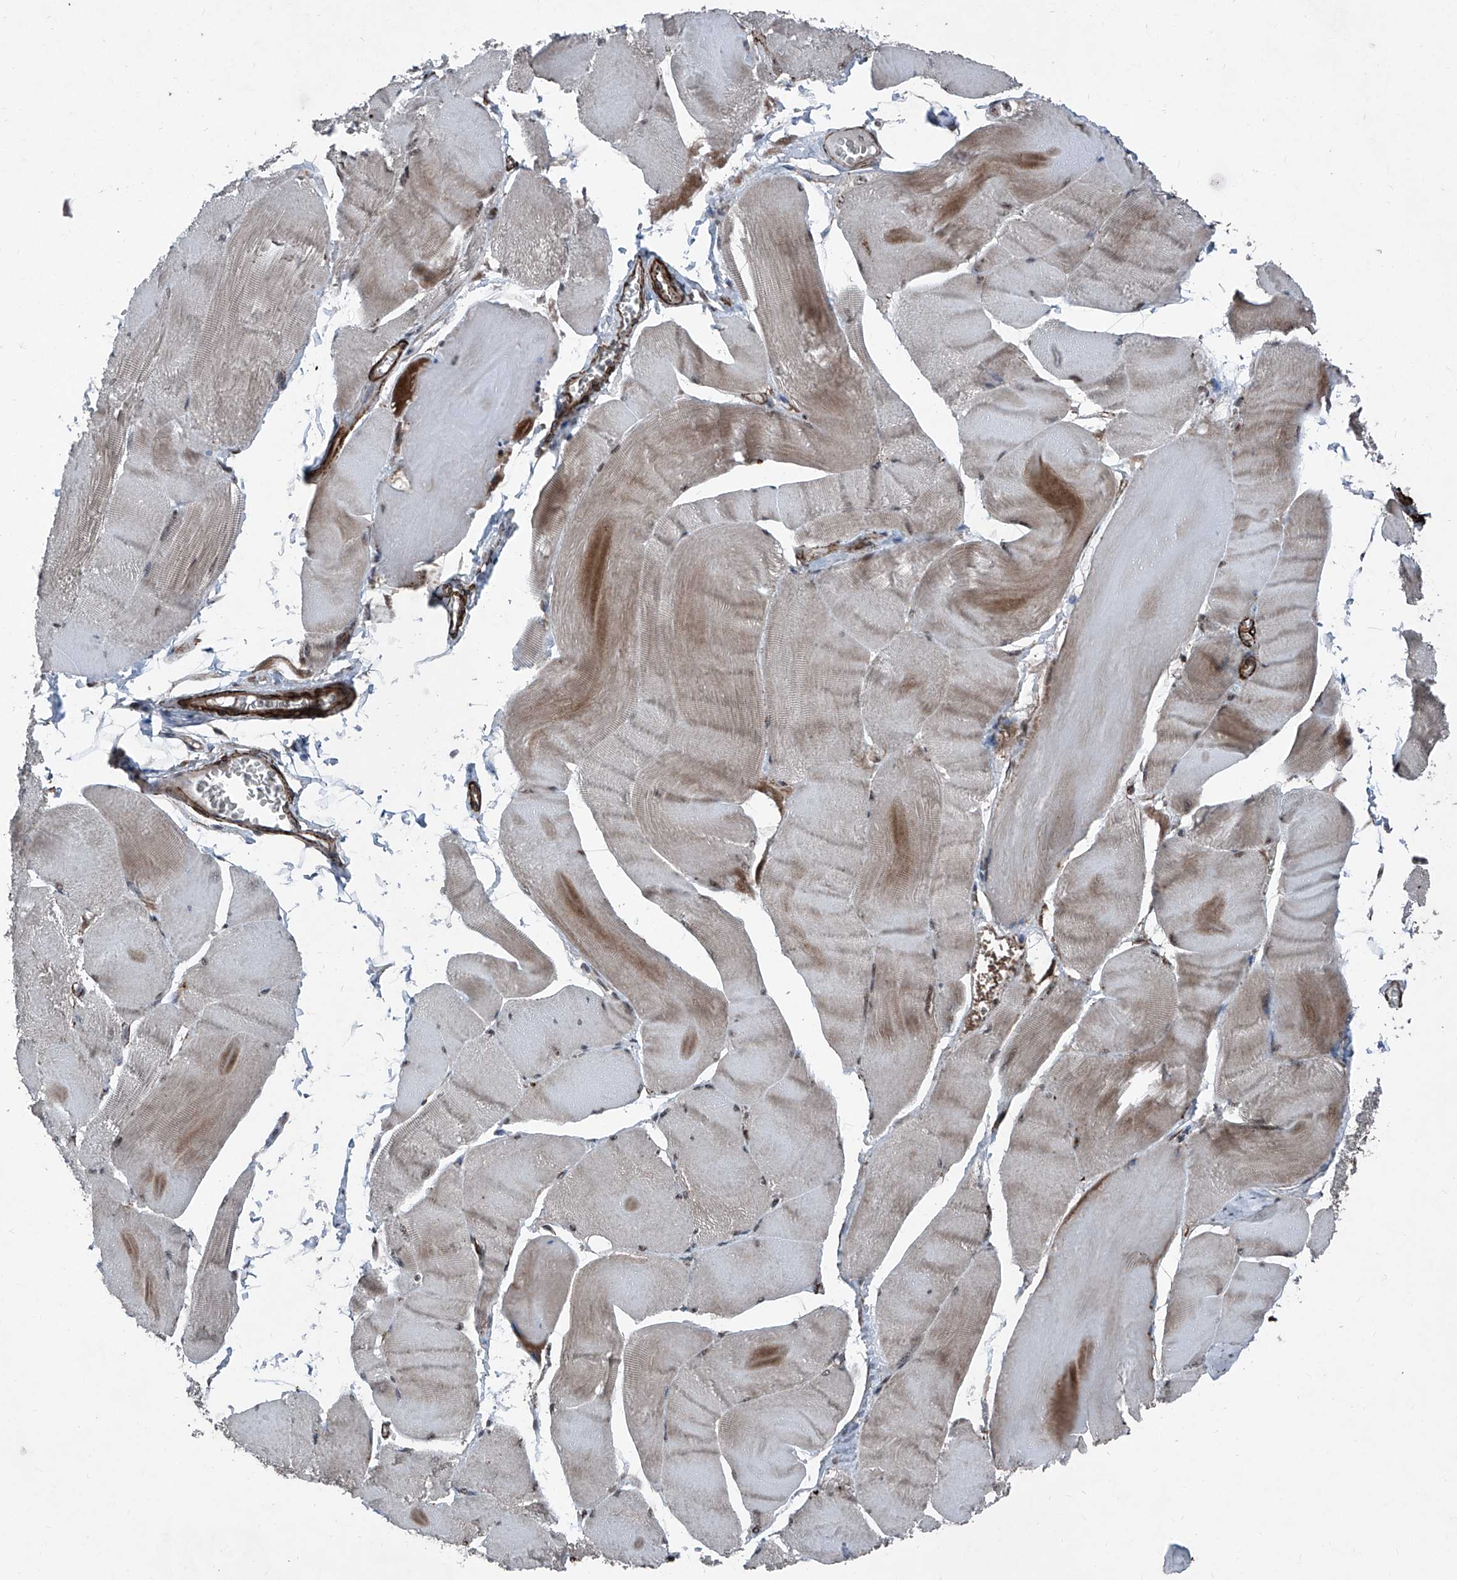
{"staining": {"intensity": "moderate", "quantity": "<25%", "location": "cytoplasmic/membranous"}, "tissue": "skeletal muscle", "cell_type": "Myocytes", "image_type": "normal", "snomed": [{"axis": "morphology", "description": "Normal tissue, NOS"}, {"axis": "morphology", "description": "Basal cell carcinoma"}, {"axis": "topography", "description": "Skeletal muscle"}], "caption": "An IHC micrograph of benign tissue is shown. Protein staining in brown shows moderate cytoplasmic/membranous positivity in skeletal muscle within myocytes. Using DAB (3,3'-diaminobenzidine) (brown) and hematoxylin (blue) stains, captured at high magnification using brightfield microscopy.", "gene": "COA7", "patient": {"sex": "female", "age": 64}}